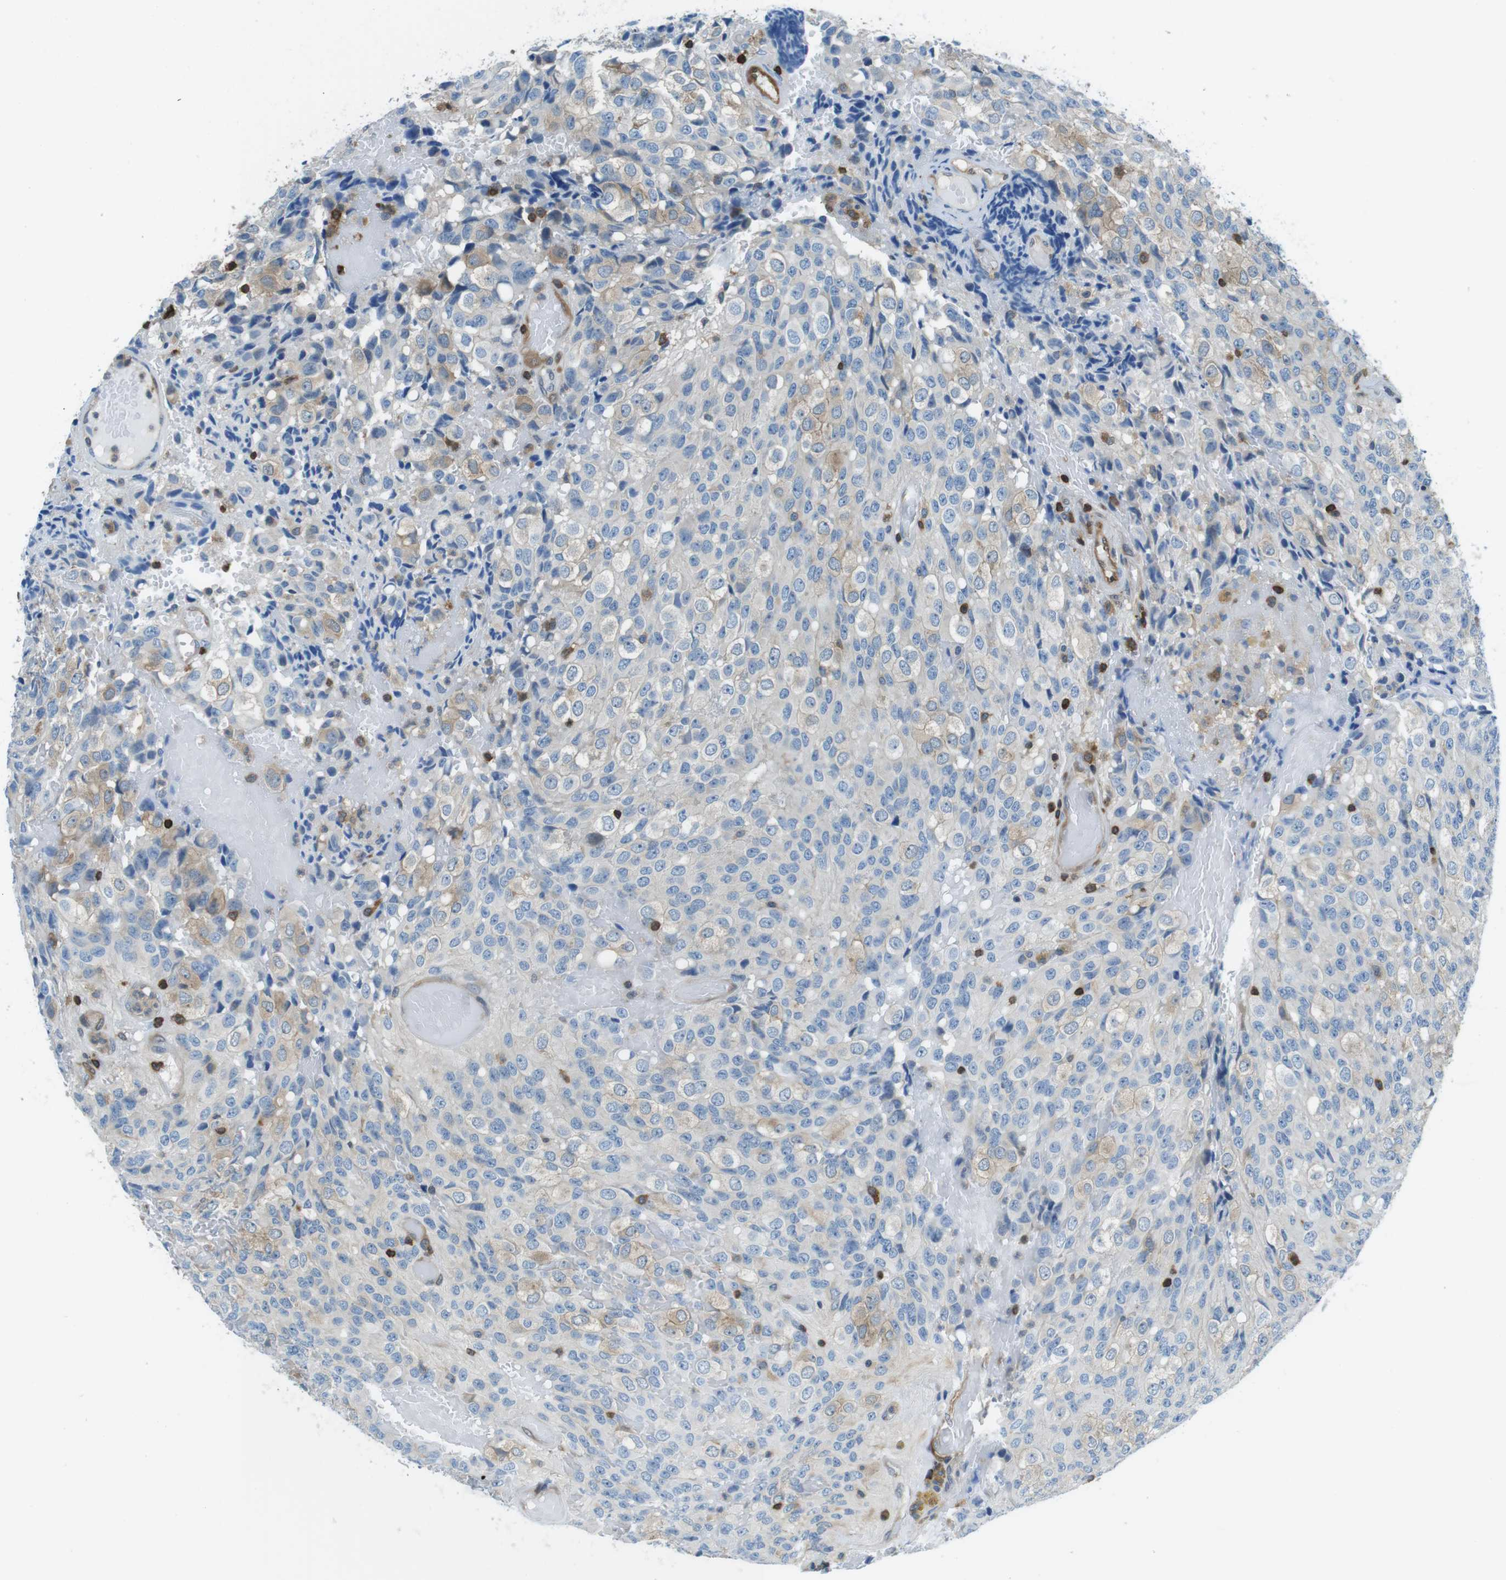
{"staining": {"intensity": "weak", "quantity": "25%-75%", "location": "cytoplasmic/membranous"}, "tissue": "glioma", "cell_type": "Tumor cells", "image_type": "cancer", "snomed": [{"axis": "morphology", "description": "Glioma, malignant, High grade"}, {"axis": "topography", "description": "Brain"}], "caption": "Tumor cells display low levels of weak cytoplasmic/membranous staining in approximately 25%-75% of cells in glioma.", "gene": "TES", "patient": {"sex": "male", "age": 32}}